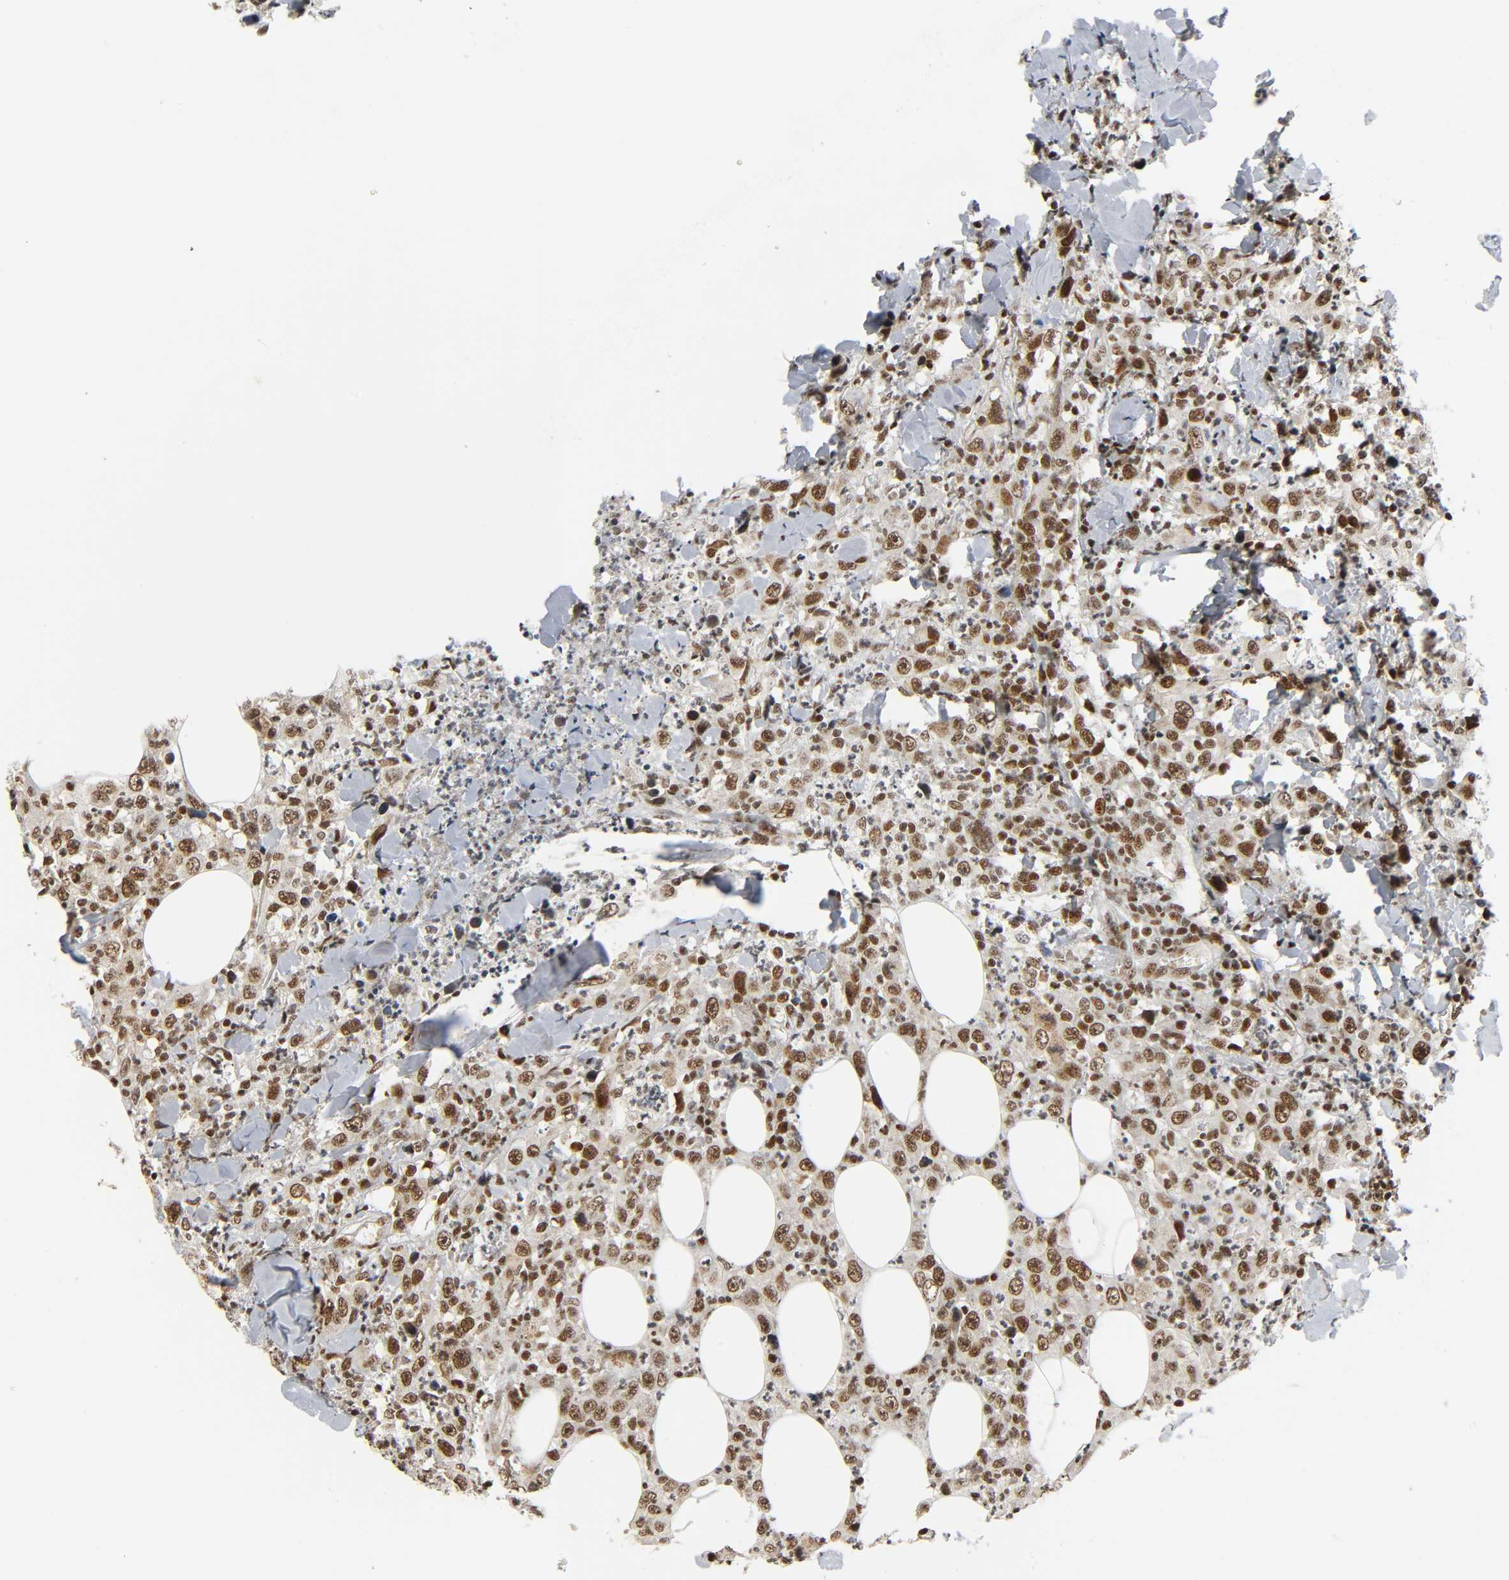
{"staining": {"intensity": "strong", "quantity": ">75%", "location": "nuclear"}, "tissue": "thyroid cancer", "cell_type": "Tumor cells", "image_type": "cancer", "snomed": [{"axis": "morphology", "description": "Carcinoma, NOS"}, {"axis": "topography", "description": "Thyroid gland"}], "caption": "This is a histology image of IHC staining of thyroid cancer (carcinoma), which shows strong expression in the nuclear of tumor cells.", "gene": "CDK9", "patient": {"sex": "female", "age": 77}}